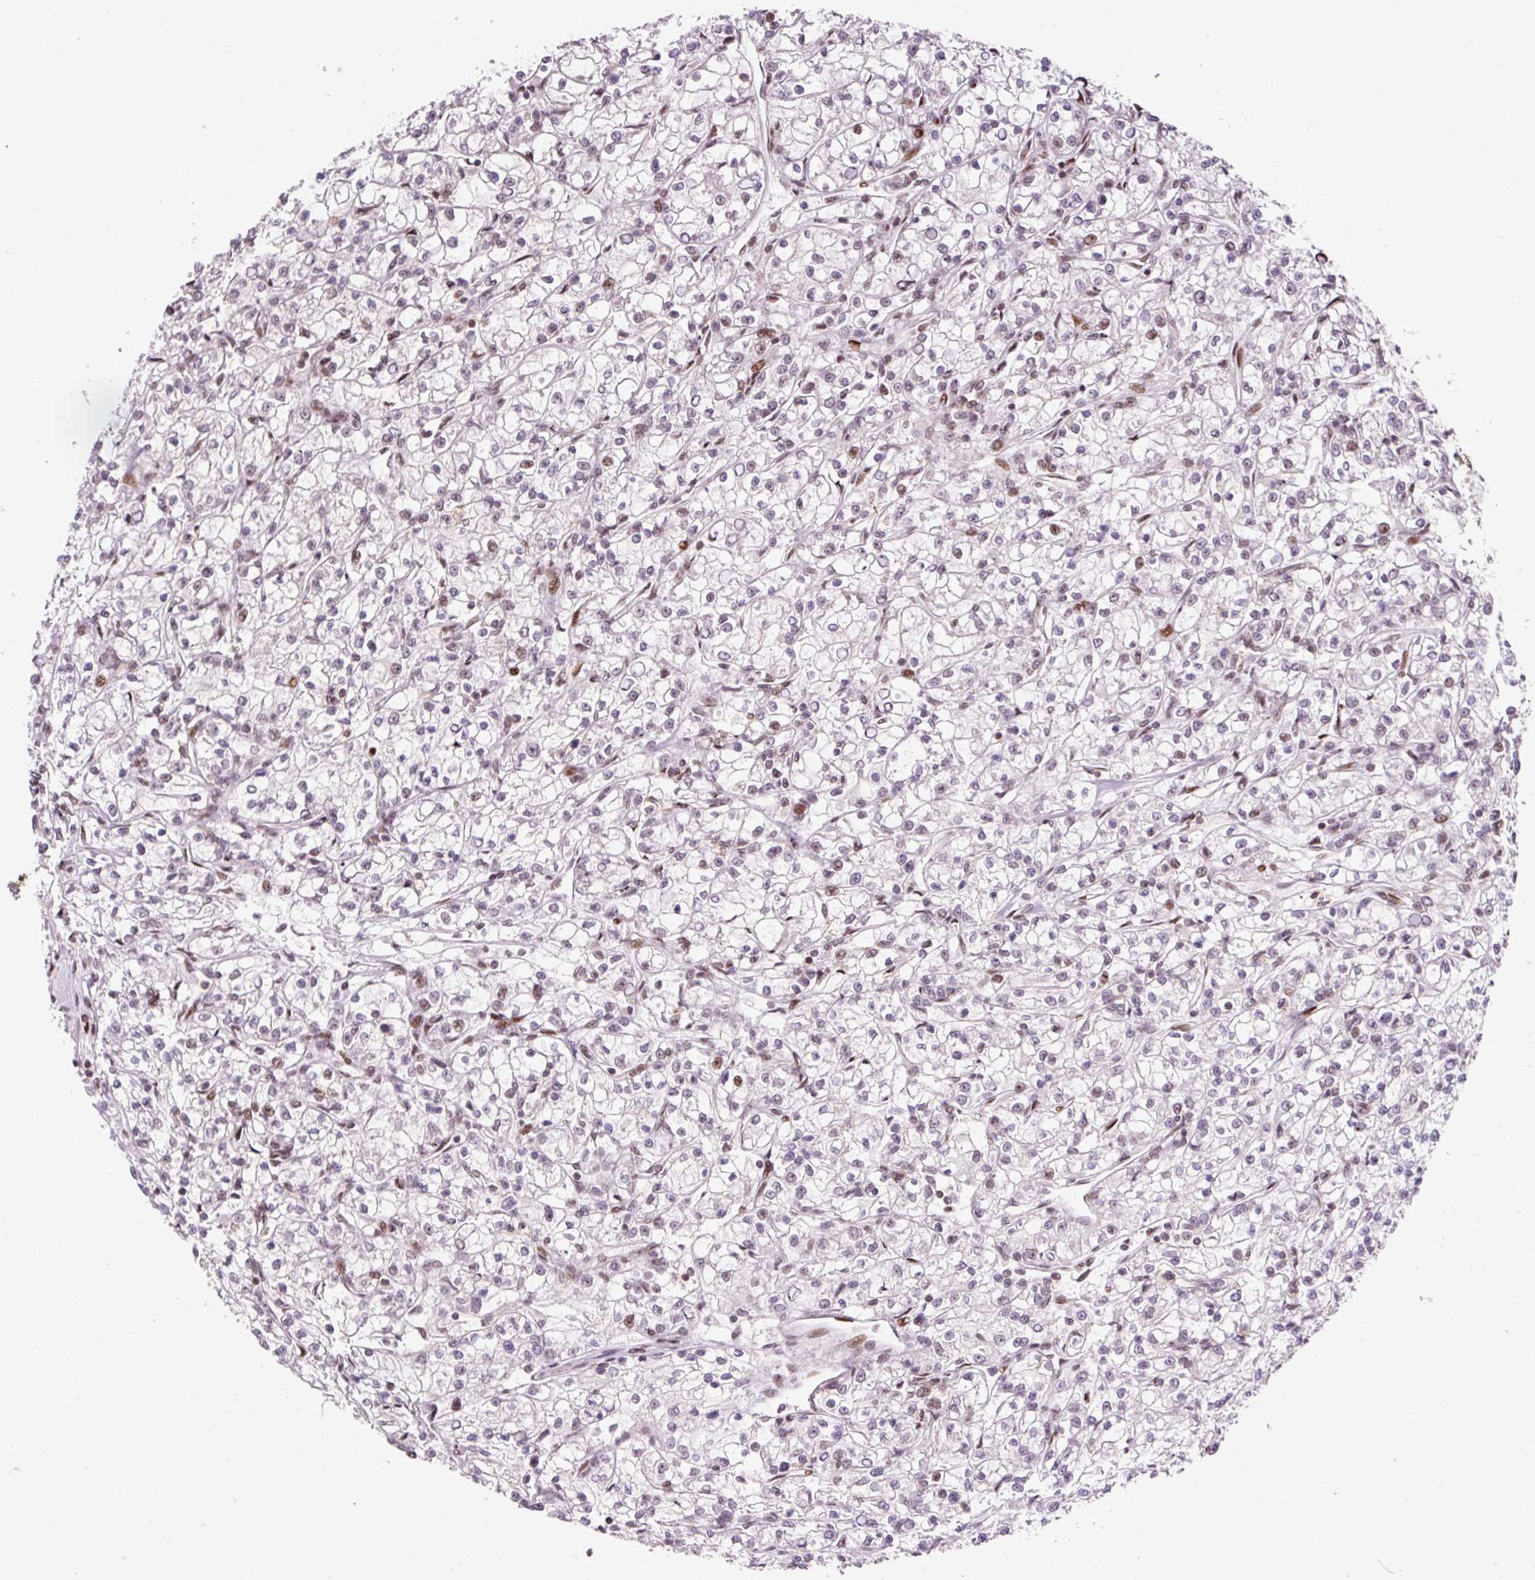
{"staining": {"intensity": "weak", "quantity": "25%-75%", "location": "nuclear"}, "tissue": "renal cancer", "cell_type": "Tumor cells", "image_type": "cancer", "snomed": [{"axis": "morphology", "description": "Adenocarcinoma, NOS"}, {"axis": "topography", "description": "Kidney"}], "caption": "A brown stain shows weak nuclear positivity of a protein in human renal adenocarcinoma tumor cells.", "gene": "CCNL2", "patient": {"sex": "female", "age": 59}}